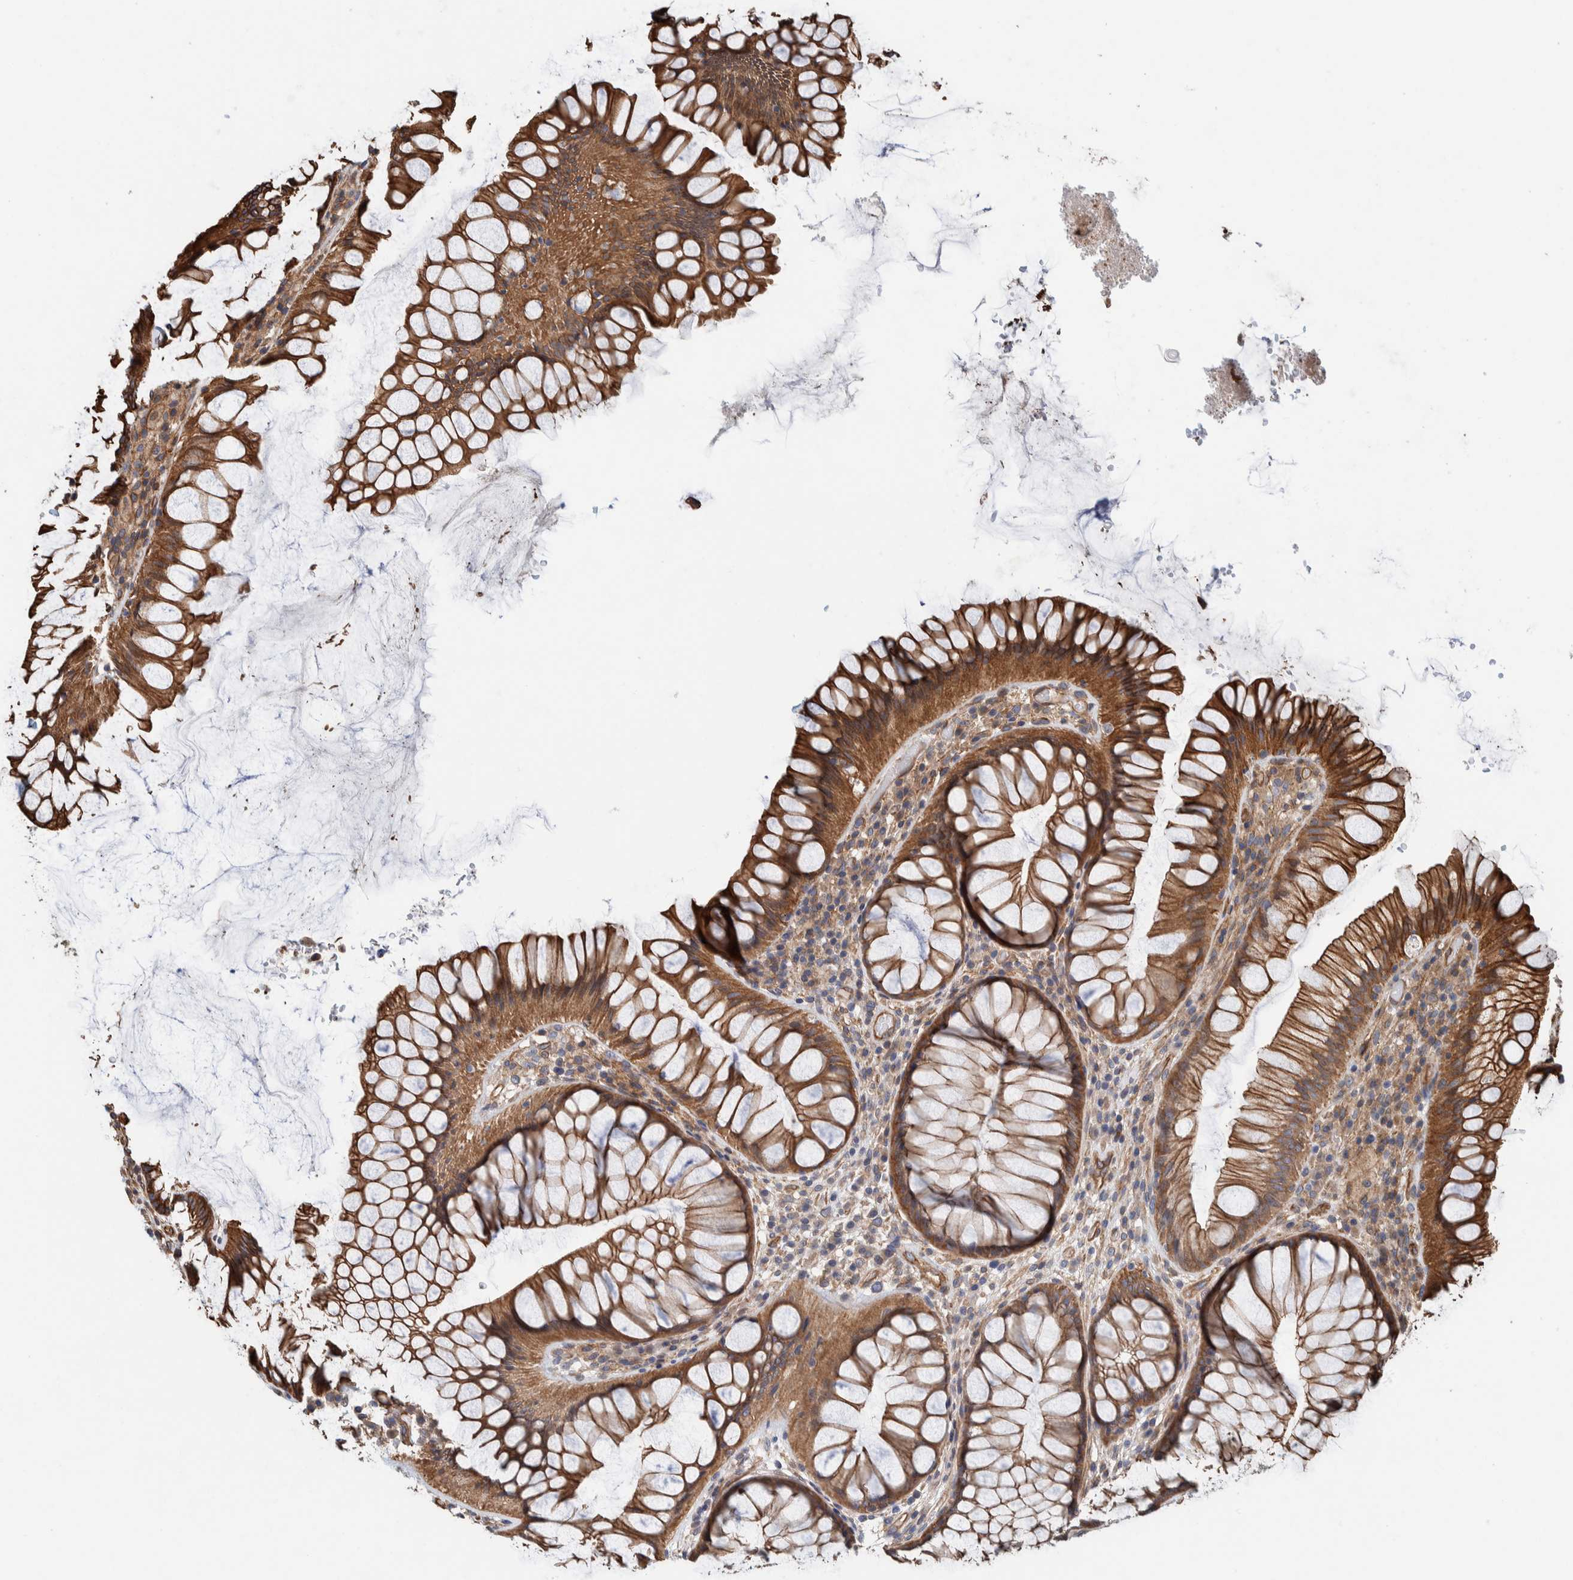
{"staining": {"intensity": "strong", "quantity": ">75%", "location": "cytoplasmic/membranous"}, "tissue": "rectum", "cell_type": "Glandular cells", "image_type": "normal", "snomed": [{"axis": "morphology", "description": "Normal tissue, NOS"}, {"axis": "topography", "description": "Rectum"}], "caption": "A high amount of strong cytoplasmic/membranous positivity is present in approximately >75% of glandular cells in normal rectum.", "gene": "PKD1L1", "patient": {"sex": "male", "age": 51}}